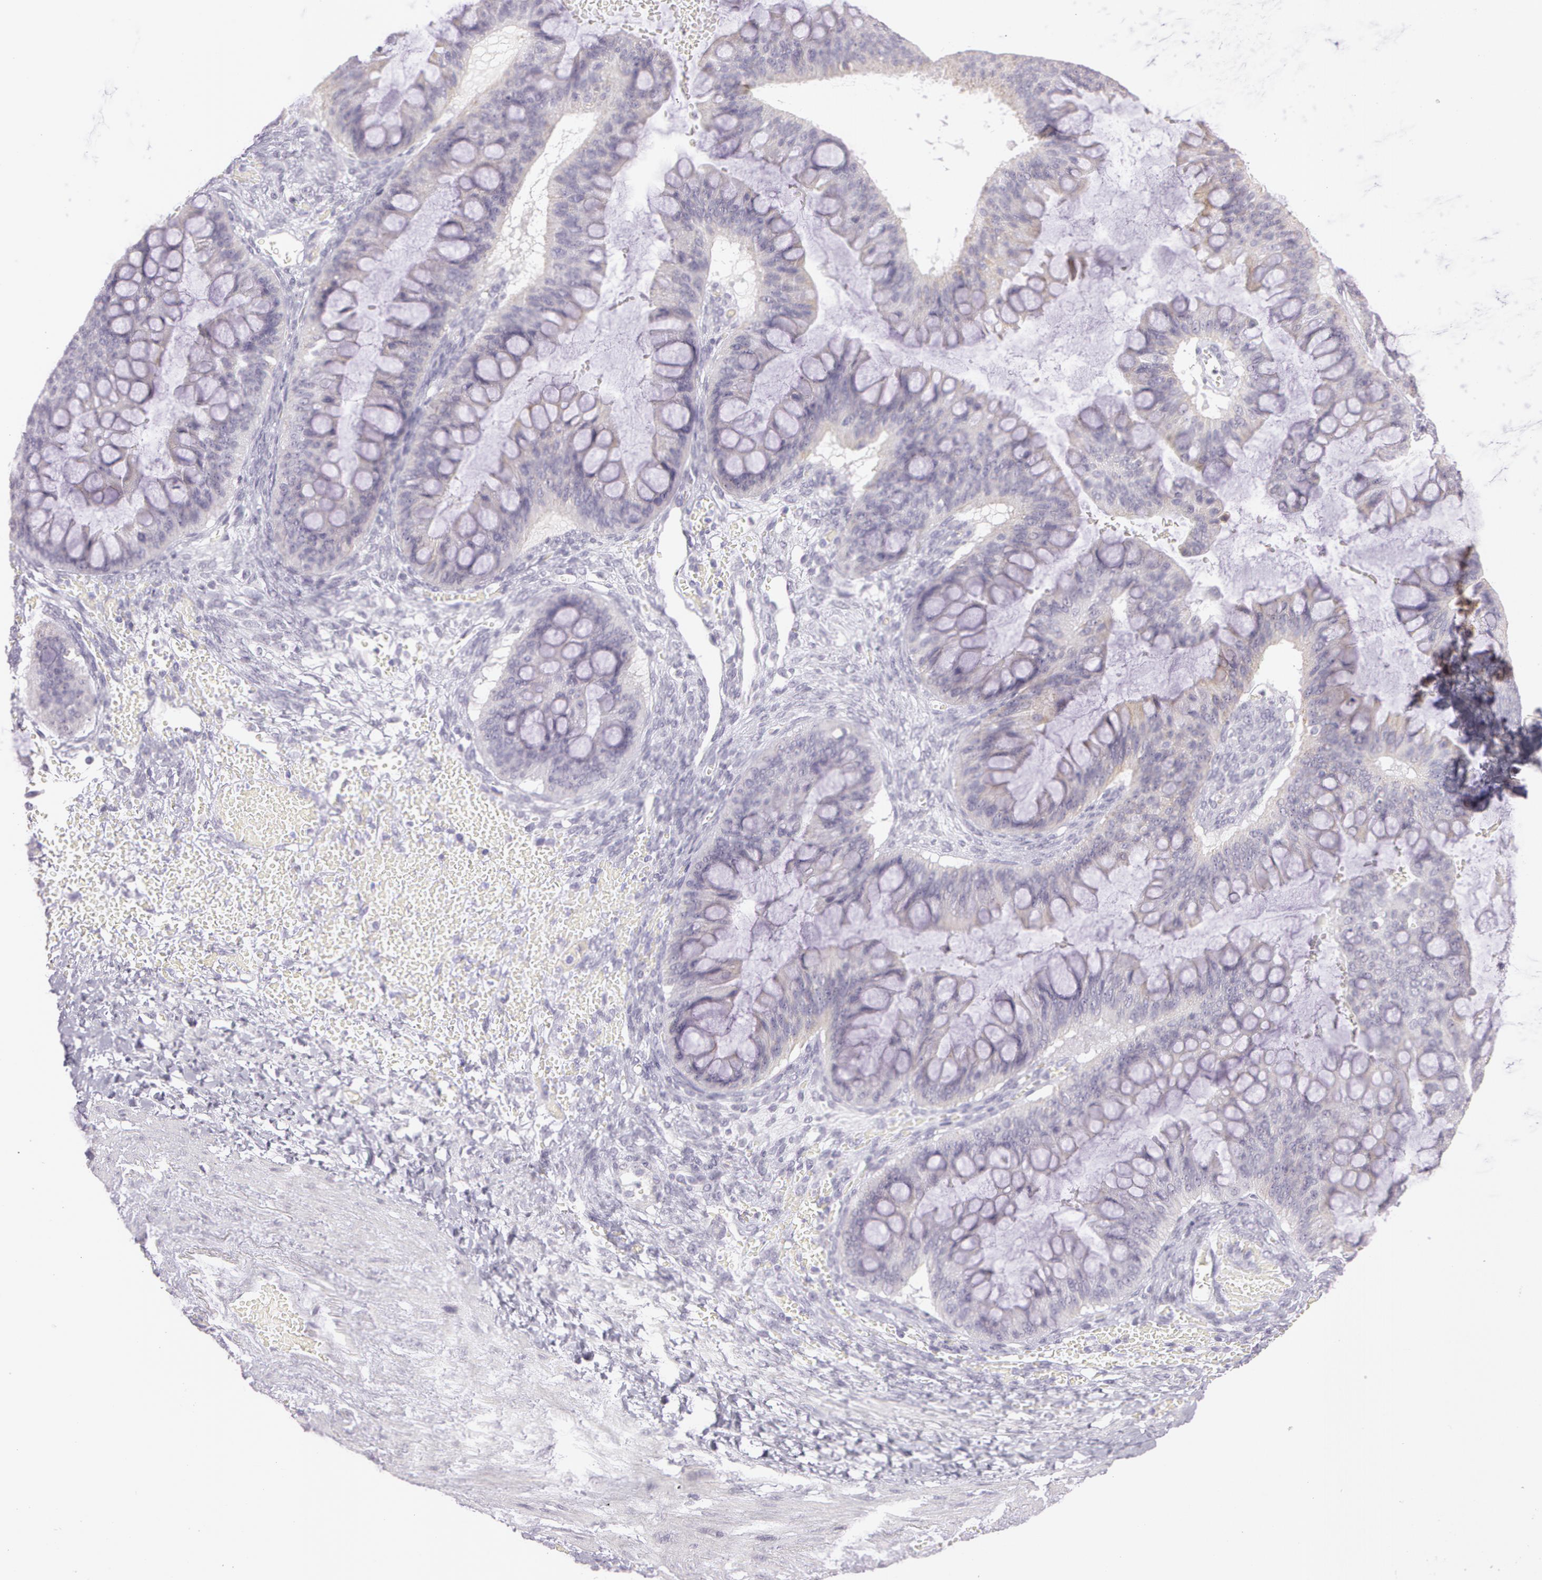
{"staining": {"intensity": "negative", "quantity": "none", "location": "none"}, "tissue": "ovarian cancer", "cell_type": "Tumor cells", "image_type": "cancer", "snomed": [{"axis": "morphology", "description": "Cystadenocarcinoma, mucinous, NOS"}, {"axis": "topography", "description": "Ovary"}], "caption": "Immunohistochemistry micrograph of human ovarian cancer stained for a protein (brown), which displays no staining in tumor cells. (Immunohistochemistry (ihc), brightfield microscopy, high magnification).", "gene": "OTC", "patient": {"sex": "female", "age": 73}}